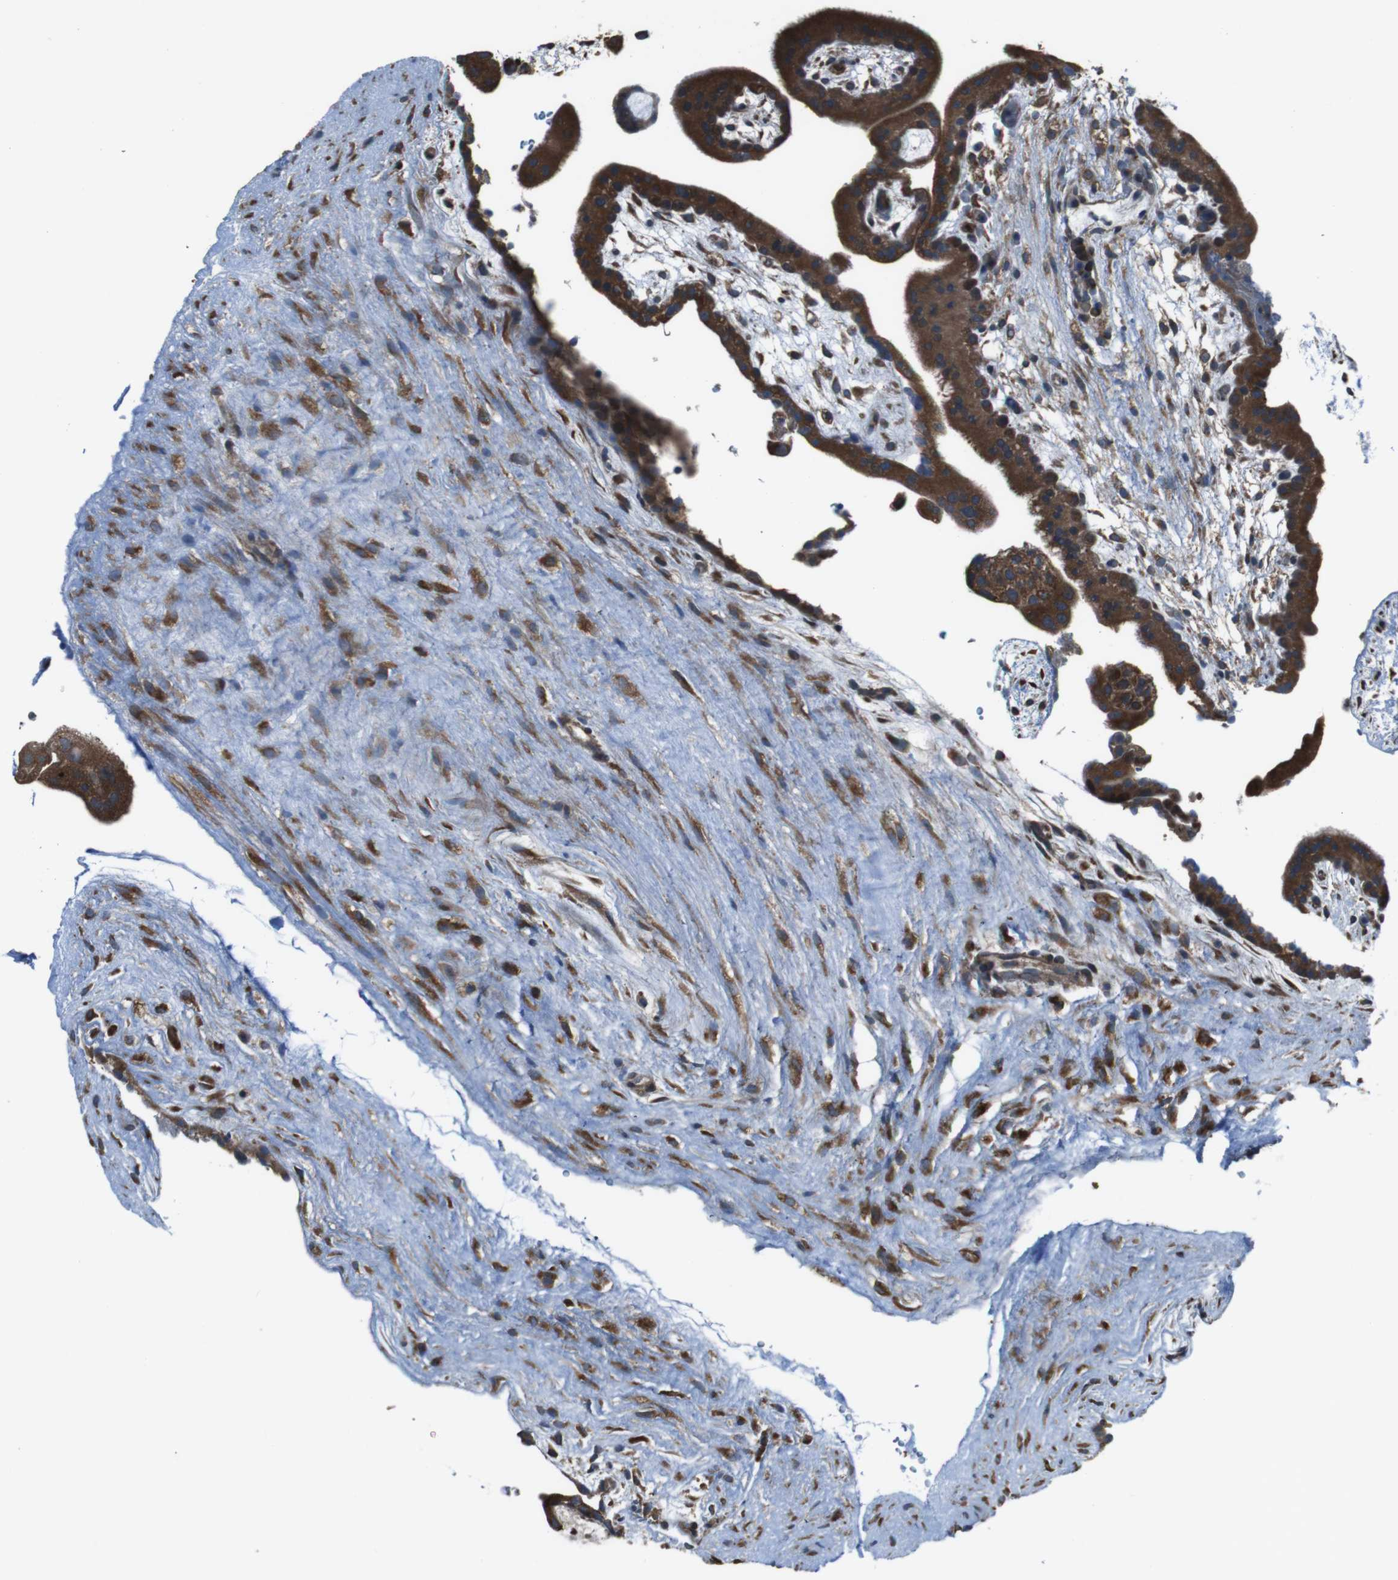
{"staining": {"intensity": "moderate", "quantity": ">75%", "location": "cytoplasmic/membranous"}, "tissue": "placenta", "cell_type": "Decidual cells", "image_type": "normal", "snomed": [{"axis": "morphology", "description": "Normal tissue, NOS"}, {"axis": "topography", "description": "Placenta"}], "caption": "Immunohistochemical staining of unremarkable placenta reveals moderate cytoplasmic/membranous protein expression in about >75% of decidual cells. The protein is shown in brown color, while the nuclei are stained blue.", "gene": "SSR3", "patient": {"sex": "female", "age": 19}}